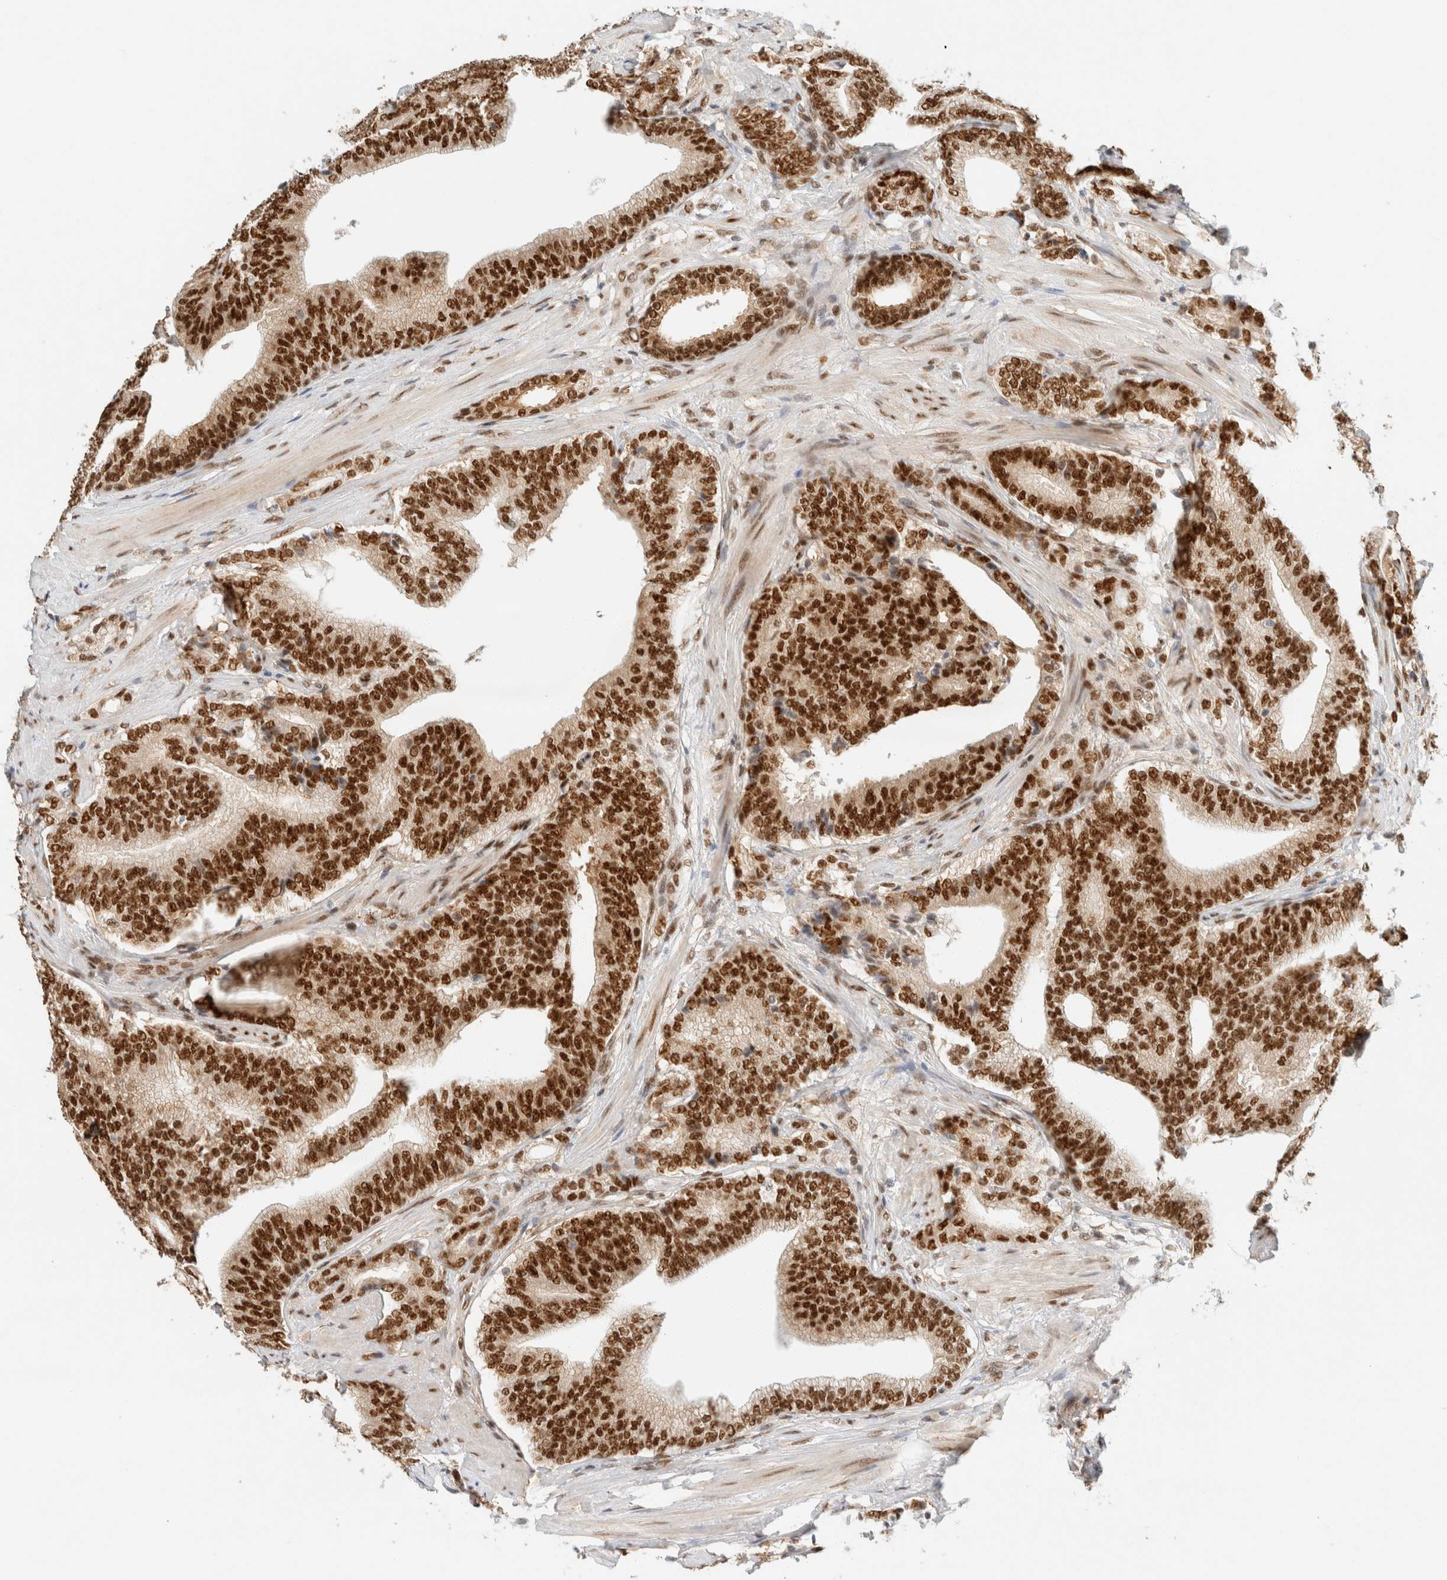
{"staining": {"intensity": "strong", "quantity": ">75%", "location": "nuclear"}, "tissue": "prostate cancer", "cell_type": "Tumor cells", "image_type": "cancer", "snomed": [{"axis": "morphology", "description": "Adenocarcinoma, High grade"}, {"axis": "topography", "description": "Prostate"}], "caption": "A brown stain labels strong nuclear expression of a protein in human adenocarcinoma (high-grade) (prostate) tumor cells.", "gene": "ZNF768", "patient": {"sex": "male", "age": 55}}